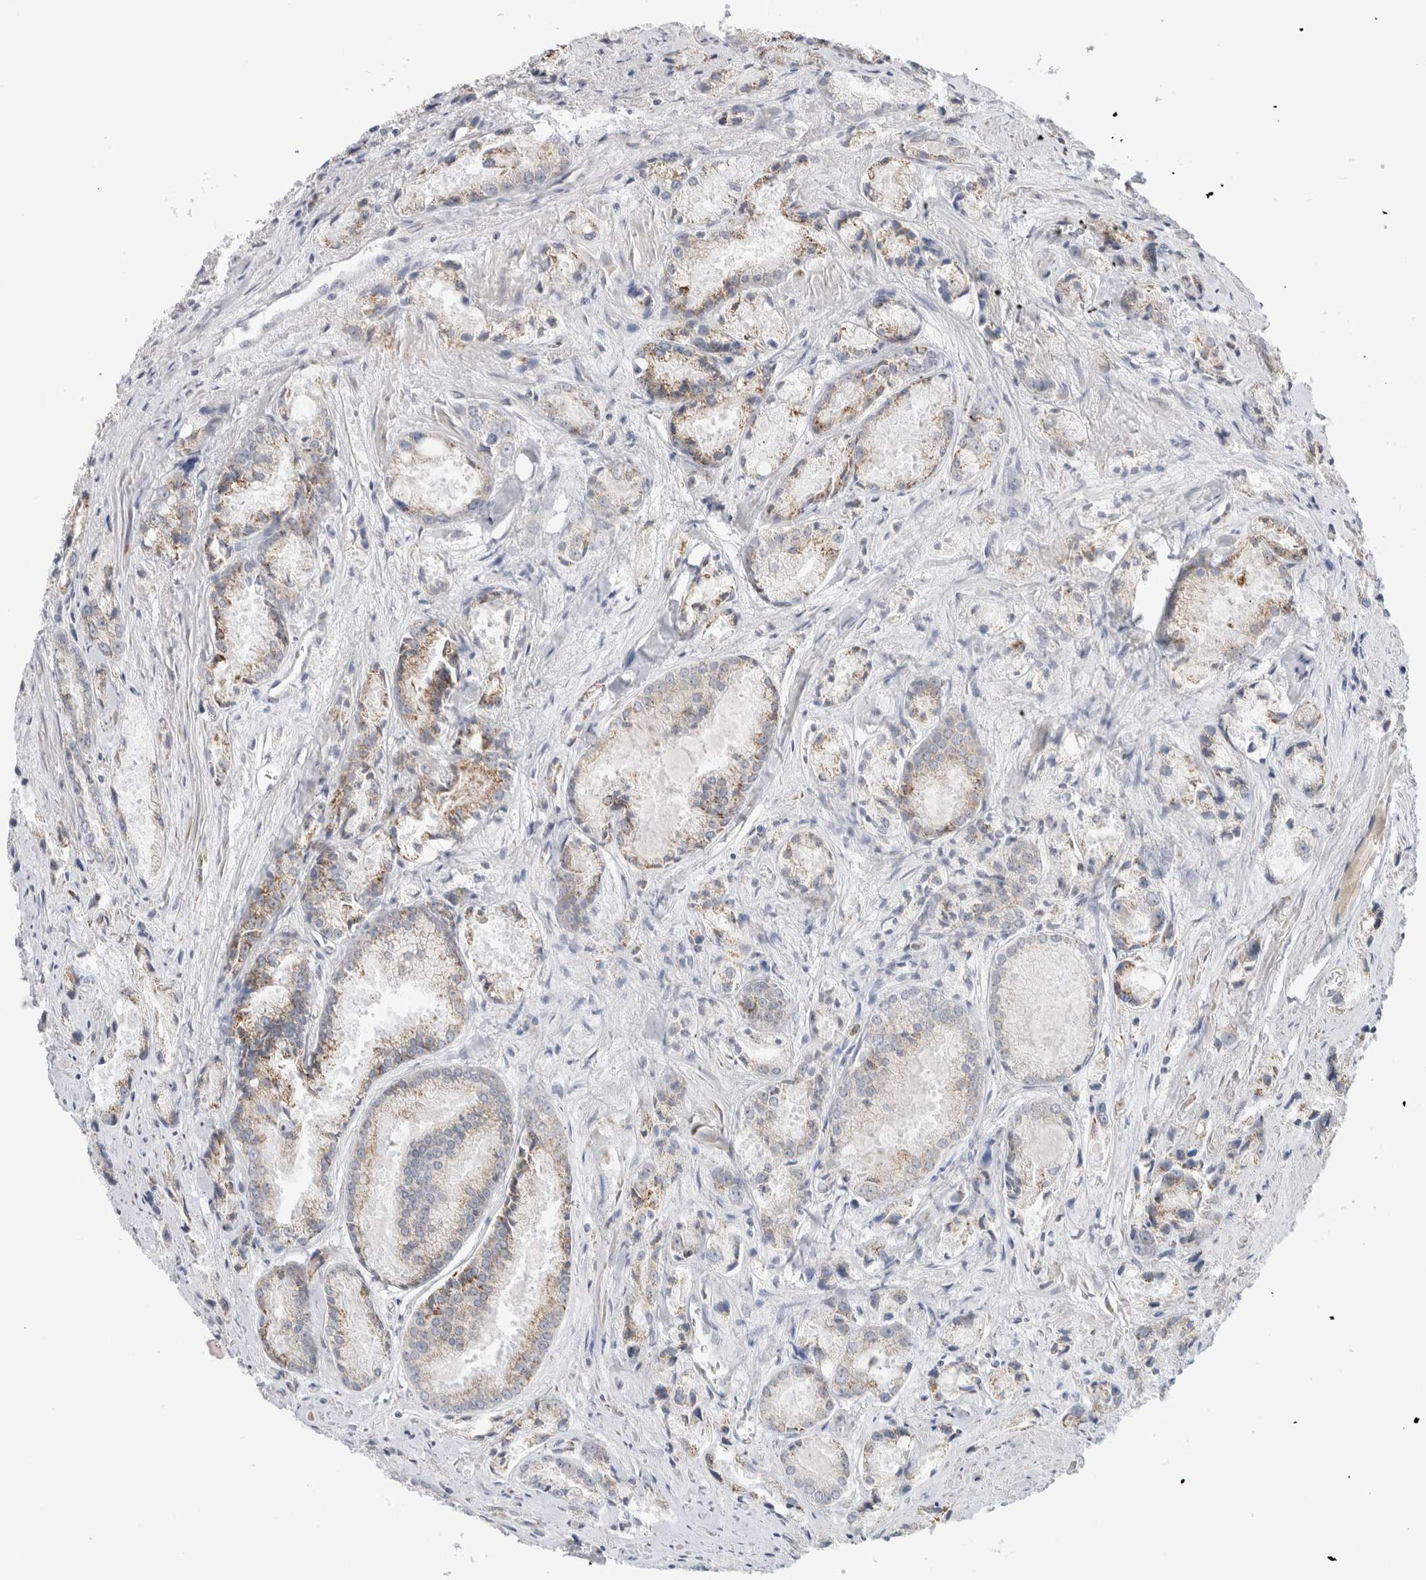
{"staining": {"intensity": "moderate", "quantity": ">75%", "location": "cytoplasmic/membranous"}, "tissue": "prostate cancer", "cell_type": "Tumor cells", "image_type": "cancer", "snomed": [{"axis": "morphology", "description": "Adenocarcinoma, Low grade"}, {"axis": "topography", "description": "Prostate"}], "caption": "Prostate cancer (adenocarcinoma (low-grade)) stained with immunohistochemistry demonstrates moderate cytoplasmic/membranous staining in approximately >75% of tumor cells. The staining was performed using DAB to visualize the protein expression in brown, while the nuclei were stained in blue with hematoxylin (Magnification: 20x).", "gene": "FAHD1", "patient": {"sex": "male", "age": 64}}